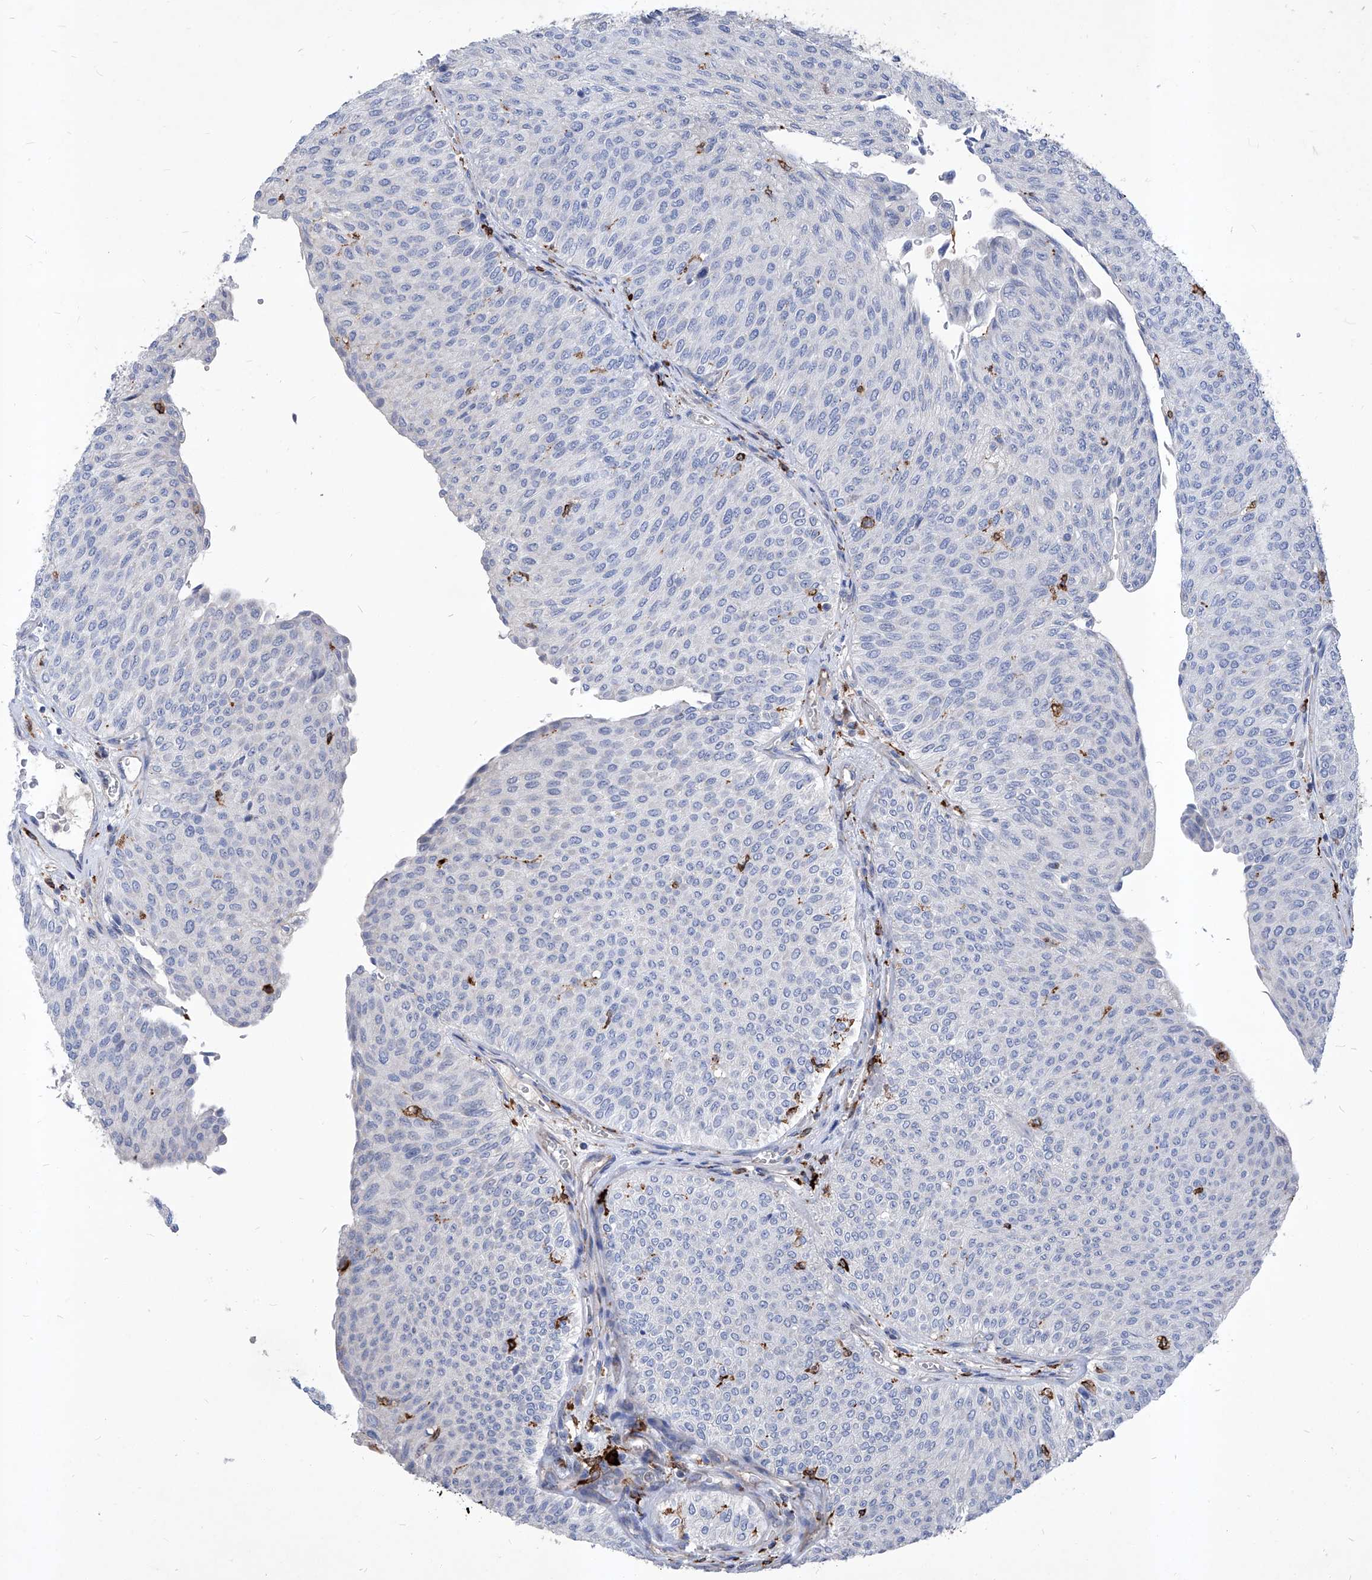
{"staining": {"intensity": "negative", "quantity": "none", "location": "none"}, "tissue": "urothelial cancer", "cell_type": "Tumor cells", "image_type": "cancer", "snomed": [{"axis": "morphology", "description": "Urothelial carcinoma, Low grade"}, {"axis": "topography", "description": "Urinary bladder"}], "caption": "Urothelial carcinoma (low-grade) was stained to show a protein in brown. There is no significant expression in tumor cells.", "gene": "UBOX5", "patient": {"sex": "male", "age": 78}}